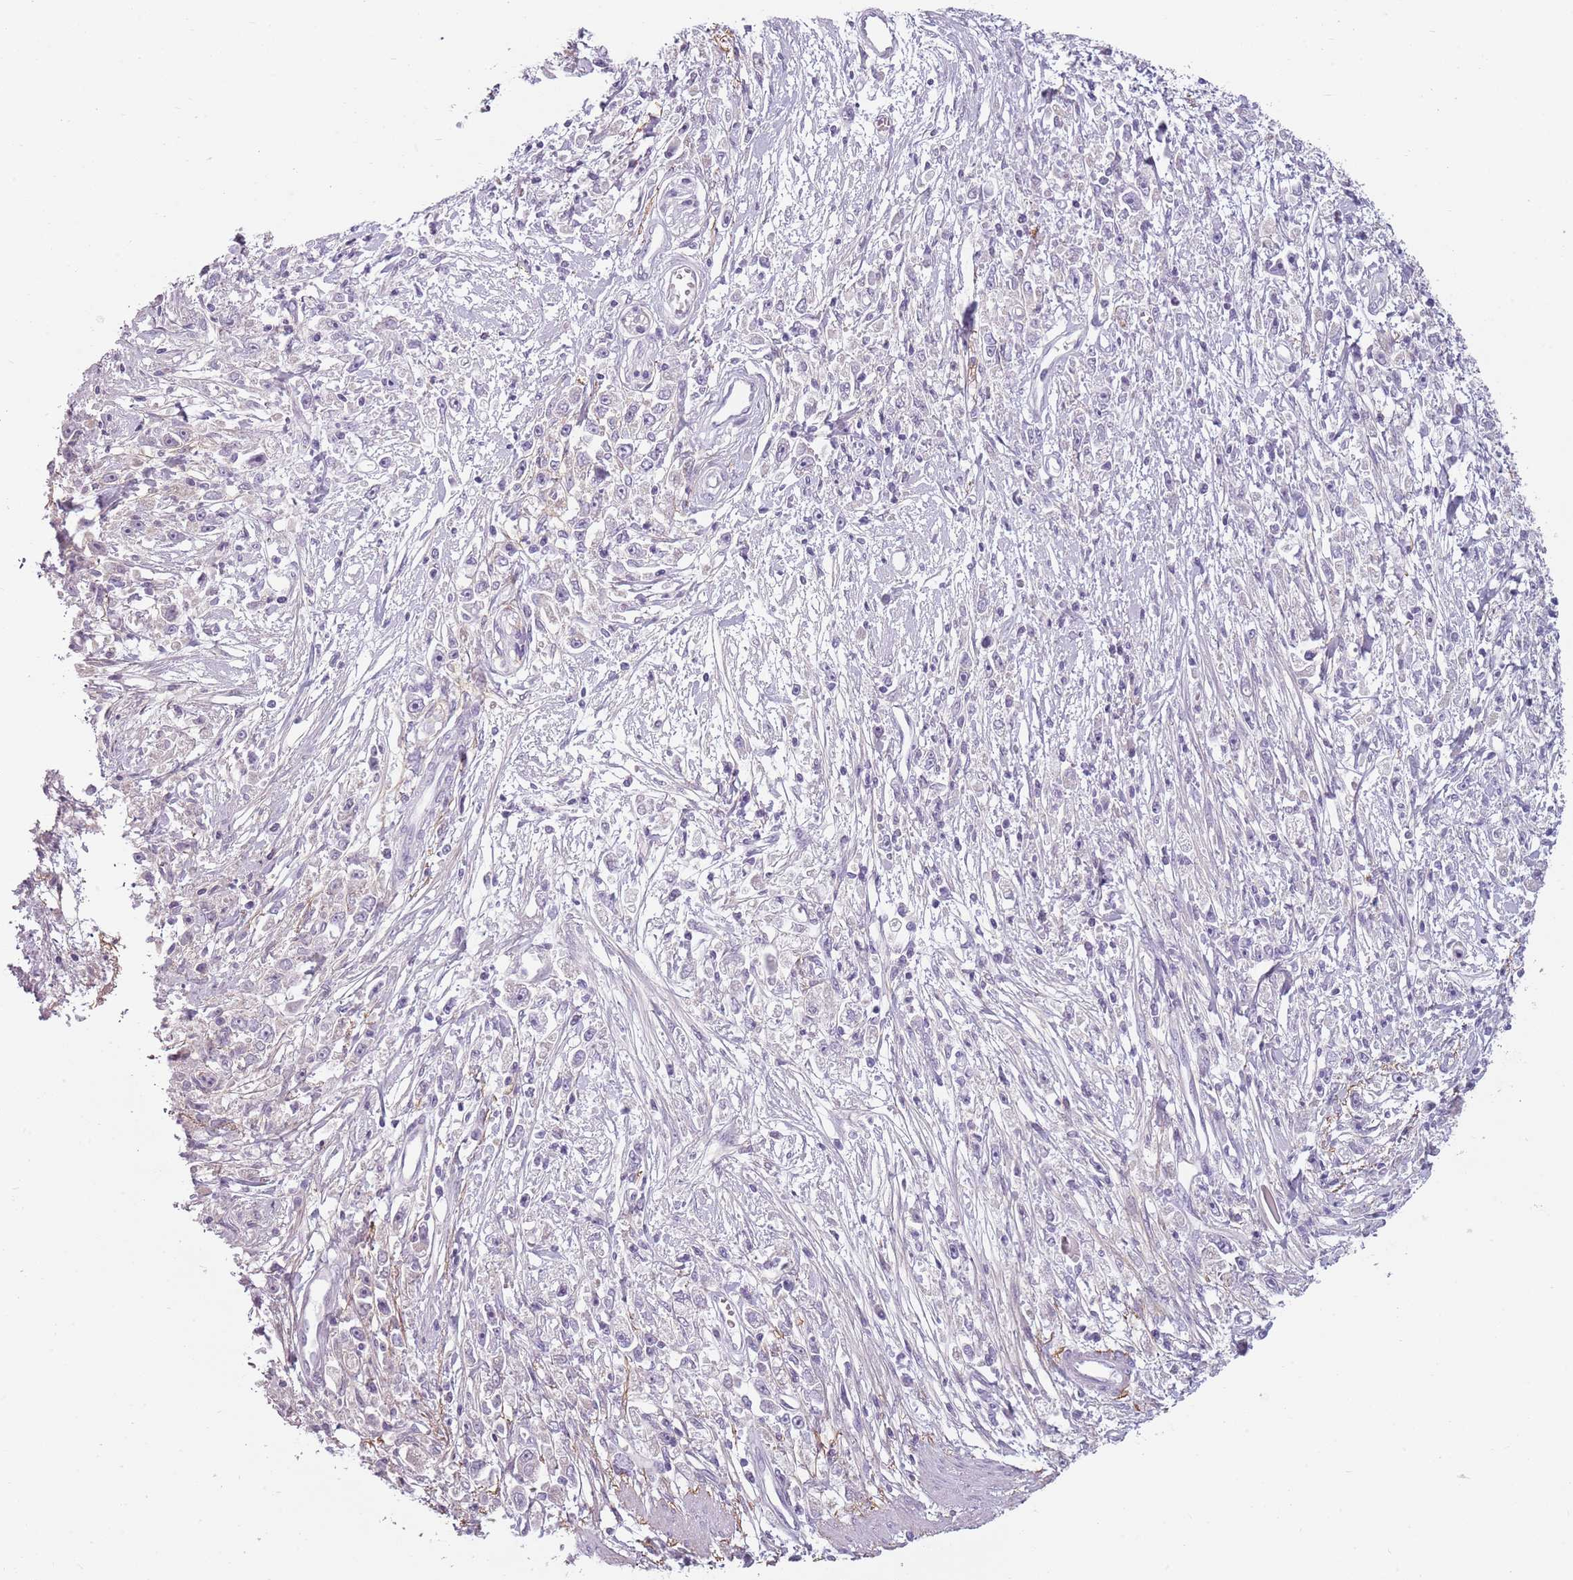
{"staining": {"intensity": "negative", "quantity": "none", "location": "none"}, "tissue": "stomach cancer", "cell_type": "Tumor cells", "image_type": "cancer", "snomed": [{"axis": "morphology", "description": "Adenocarcinoma, NOS"}, {"axis": "topography", "description": "Stomach"}], "caption": "Tumor cells are negative for brown protein staining in stomach cancer.", "gene": "MEGF8", "patient": {"sex": "female", "age": 59}}